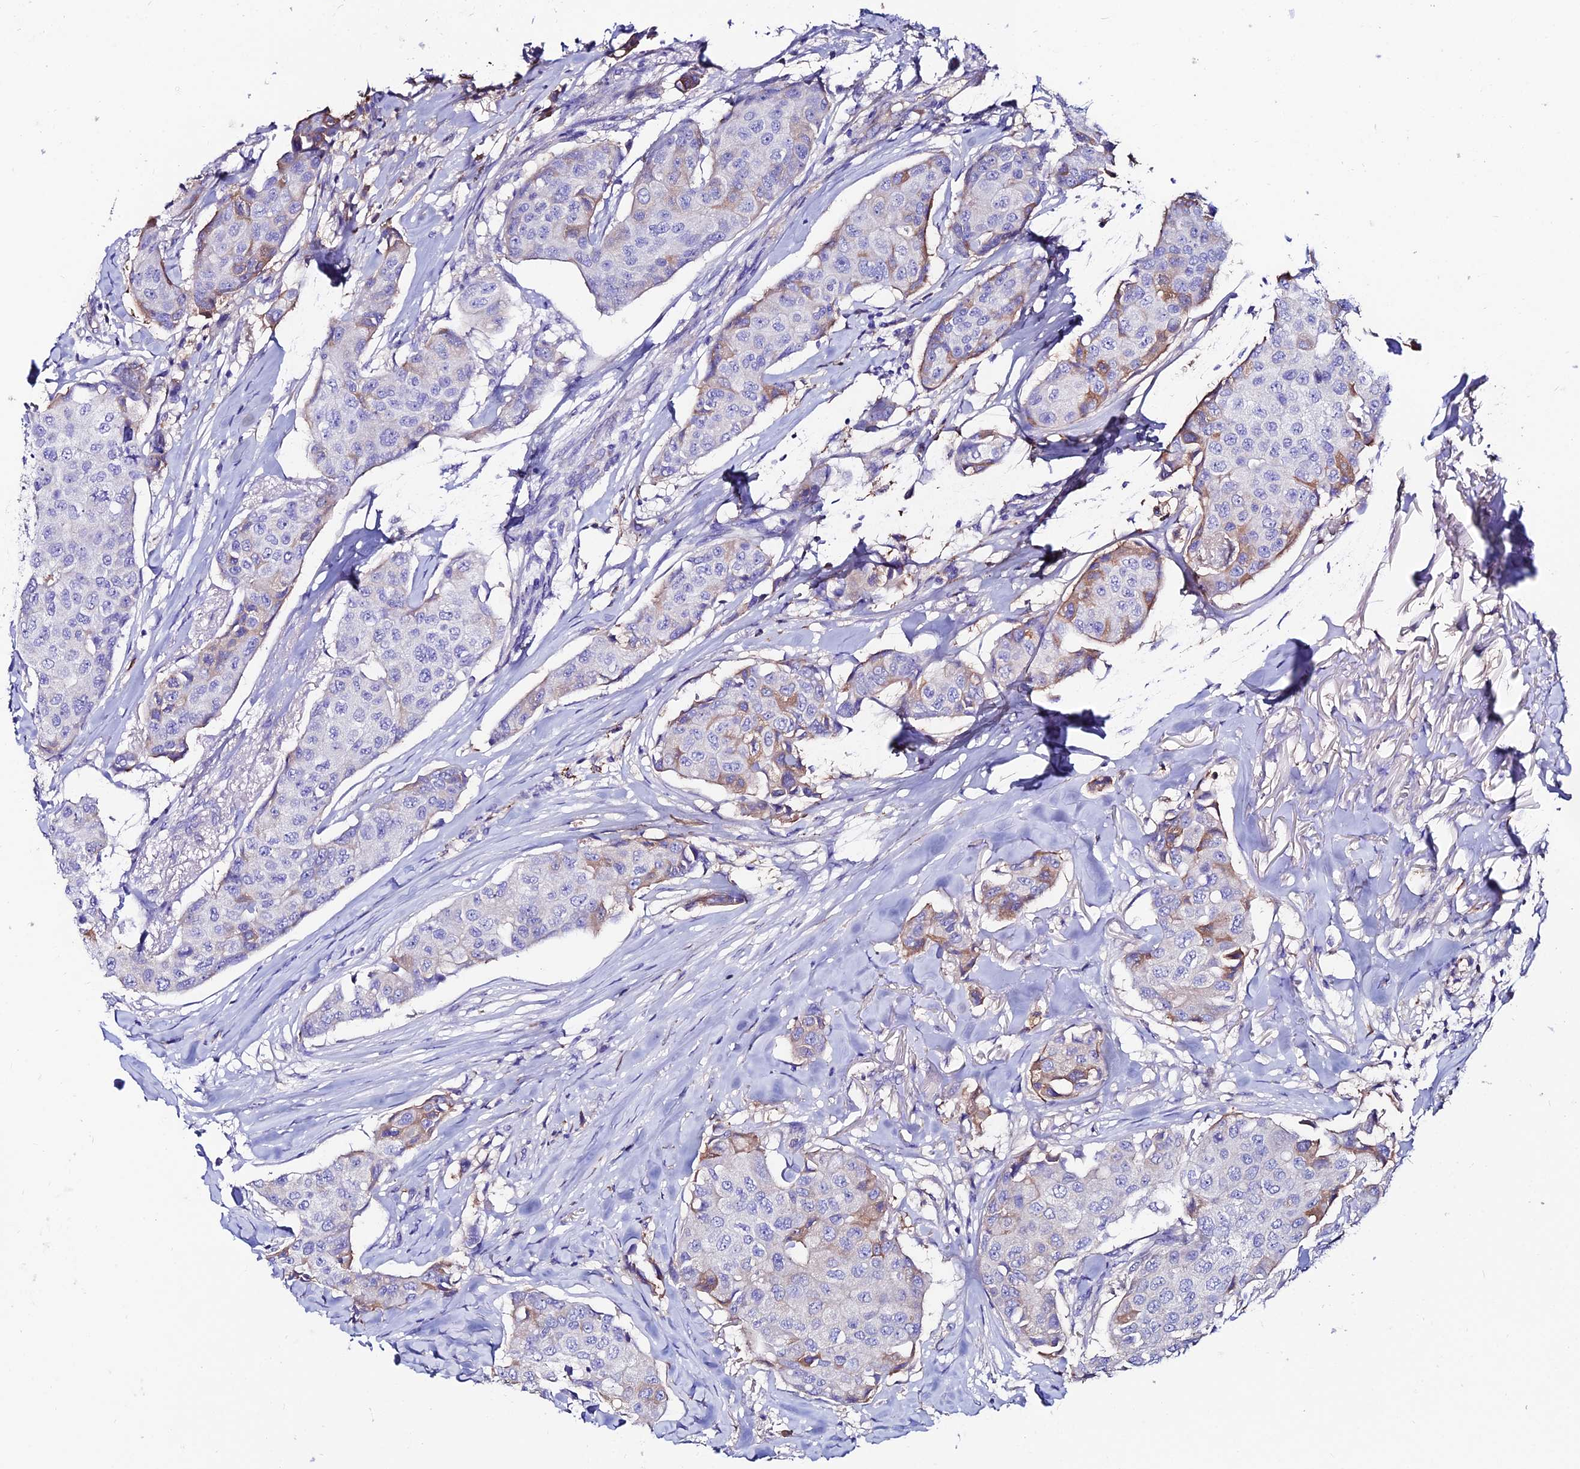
{"staining": {"intensity": "weak", "quantity": "<25%", "location": "cytoplasmic/membranous"}, "tissue": "breast cancer", "cell_type": "Tumor cells", "image_type": "cancer", "snomed": [{"axis": "morphology", "description": "Duct carcinoma"}, {"axis": "topography", "description": "Breast"}], "caption": "This is a micrograph of immunohistochemistry (IHC) staining of breast cancer (invasive ductal carcinoma), which shows no expression in tumor cells.", "gene": "SLC25A16", "patient": {"sex": "female", "age": 80}}